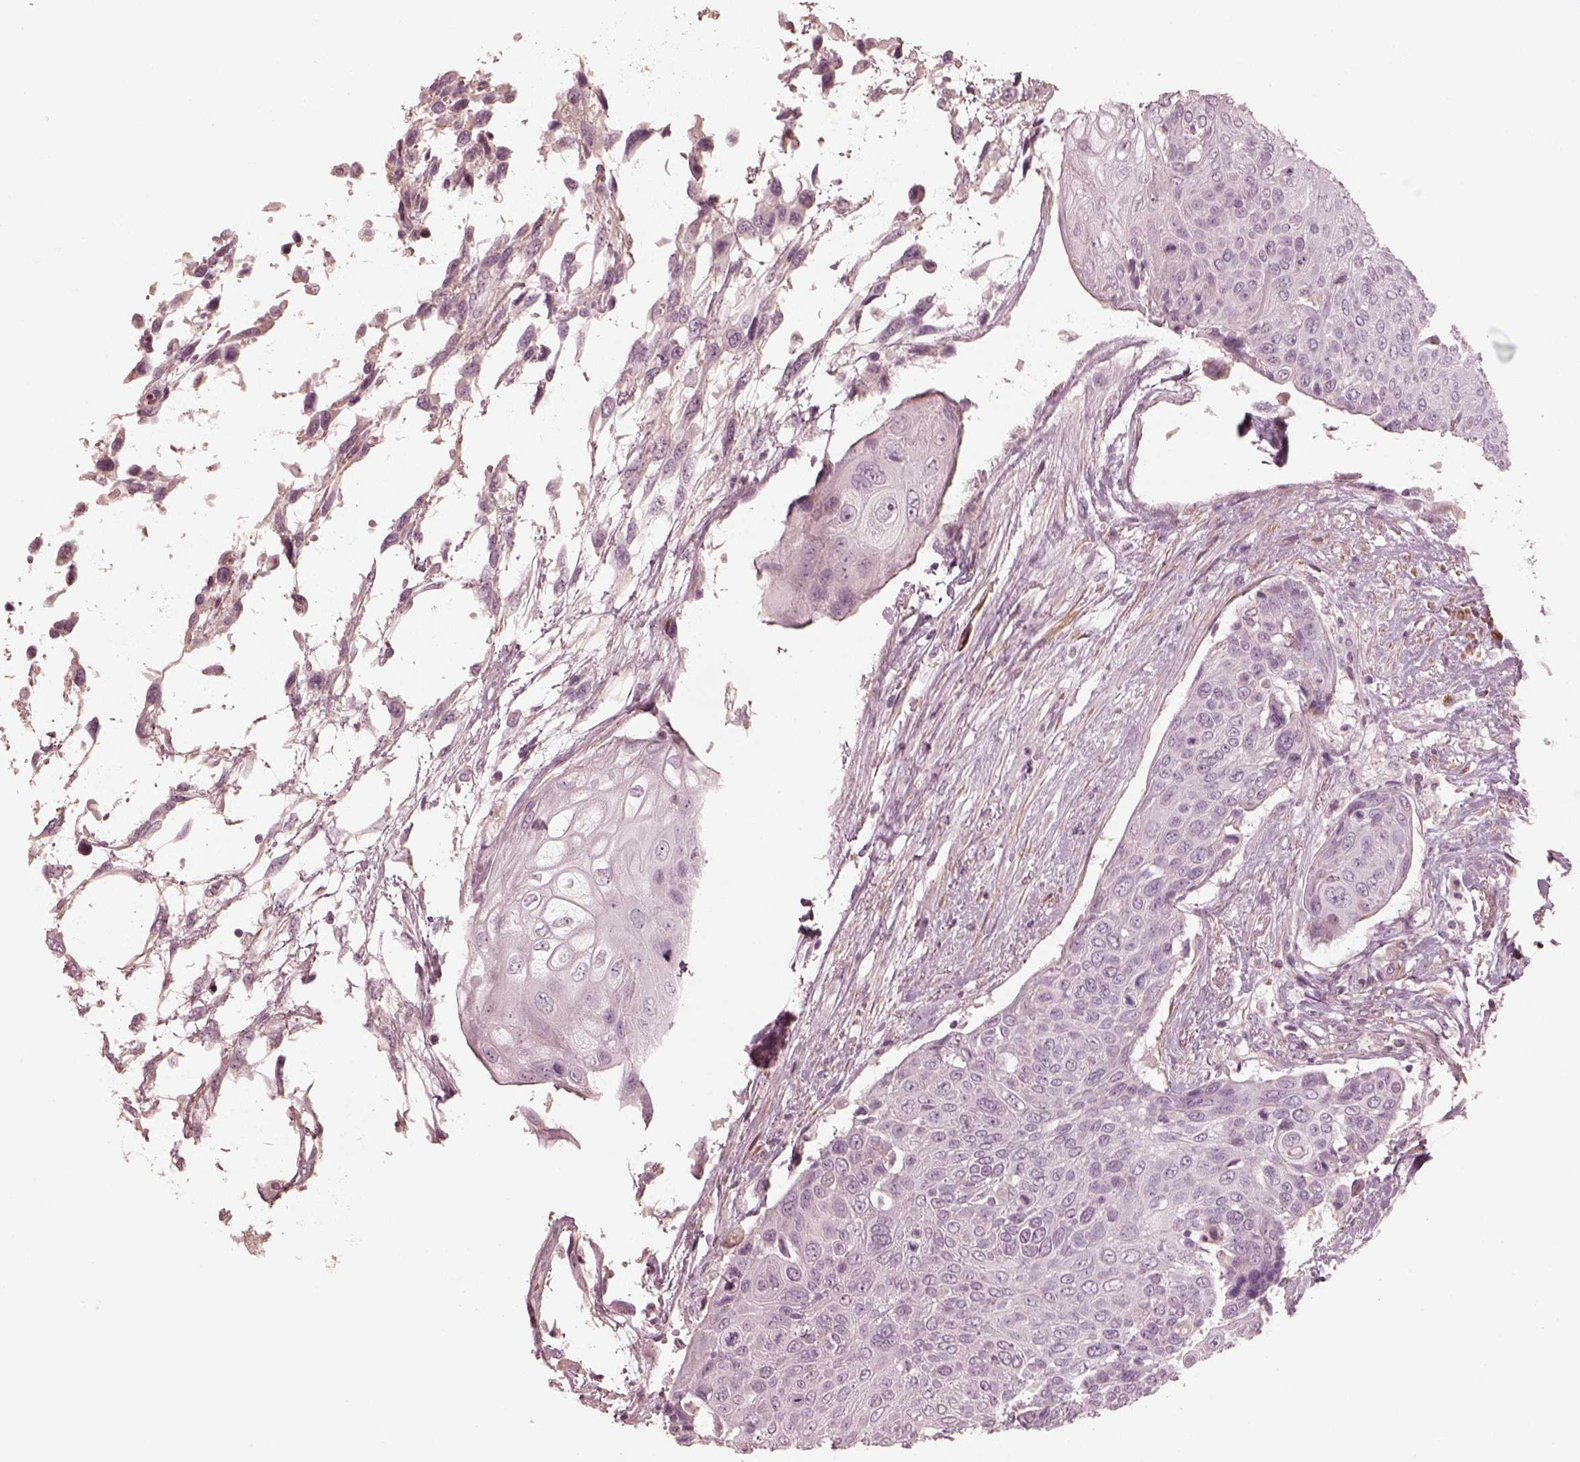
{"staining": {"intensity": "negative", "quantity": "none", "location": "none"}, "tissue": "urothelial cancer", "cell_type": "Tumor cells", "image_type": "cancer", "snomed": [{"axis": "morphology", "description": "Urothelial carcinoma, High grade"}, {"axis": "topography", "description": "Urinary bladder"}], "caption": "This is an immunohistochemistry (IHC) photomicrograph of urothelial carcinoma (high-grade). There is no positivity in tumor cells.", "gene": "PRLHR", "patient": {"sex": "female", "age": 70}}